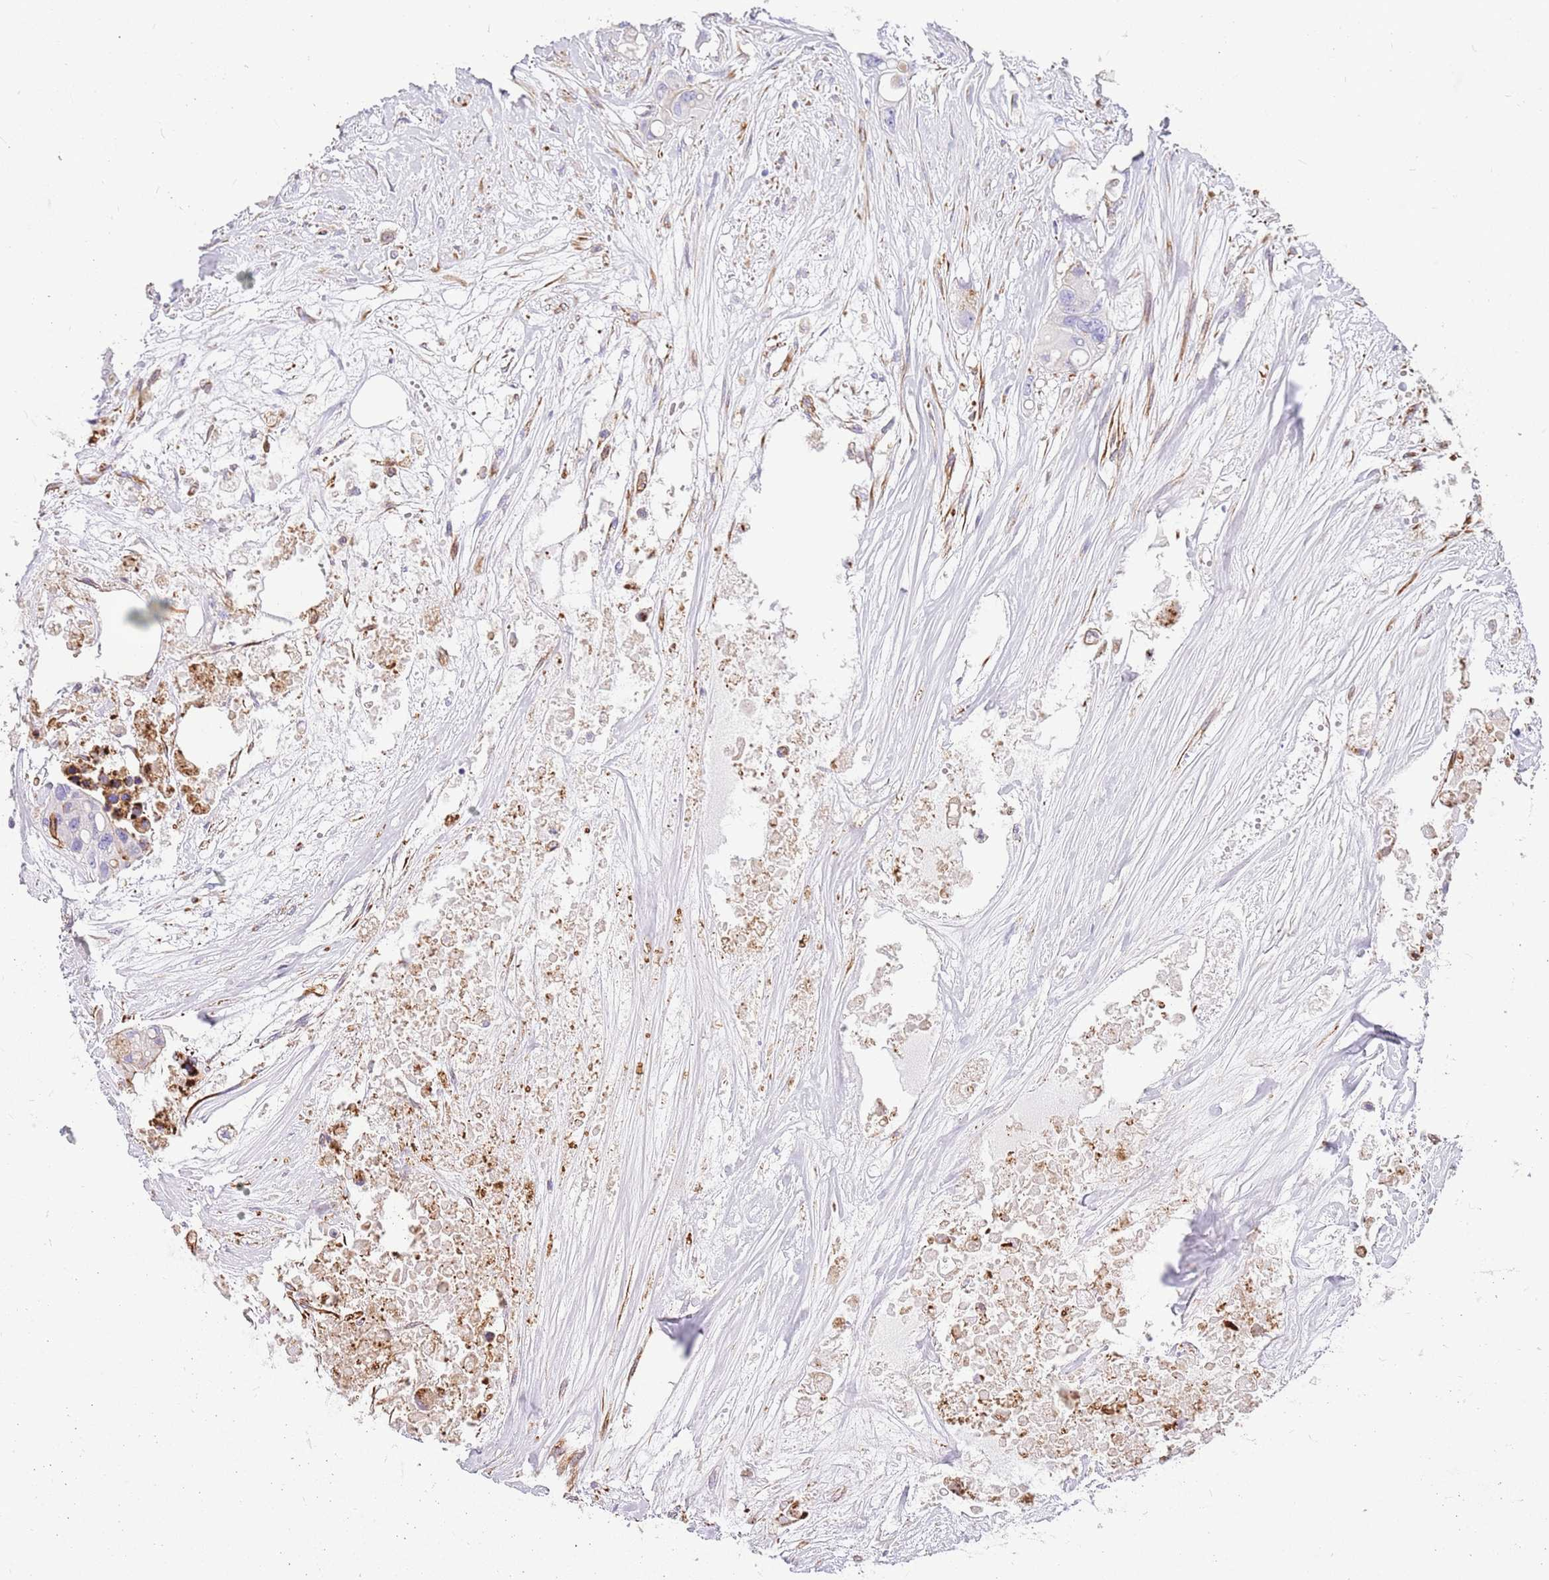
{"staining": {"intensity": "negative", "quantity": "none", "location": "none"}, "tissue": "colorectal cancer", "cell_type": "Tumor cells", "image_type": "cancer", "snomed": [{"axis": "morphology", "description": "Adenocarcinoma, NOS"}, {"axis": "topography", "description": "Colon"}], "caption": "Human colorectal cancer (adenocarcinoma) stained for a protein using IHC demonstrates no staining in tumor cells.", "gene": "ZDHHC1", "patient": {"sex": "male", "age": 77}}